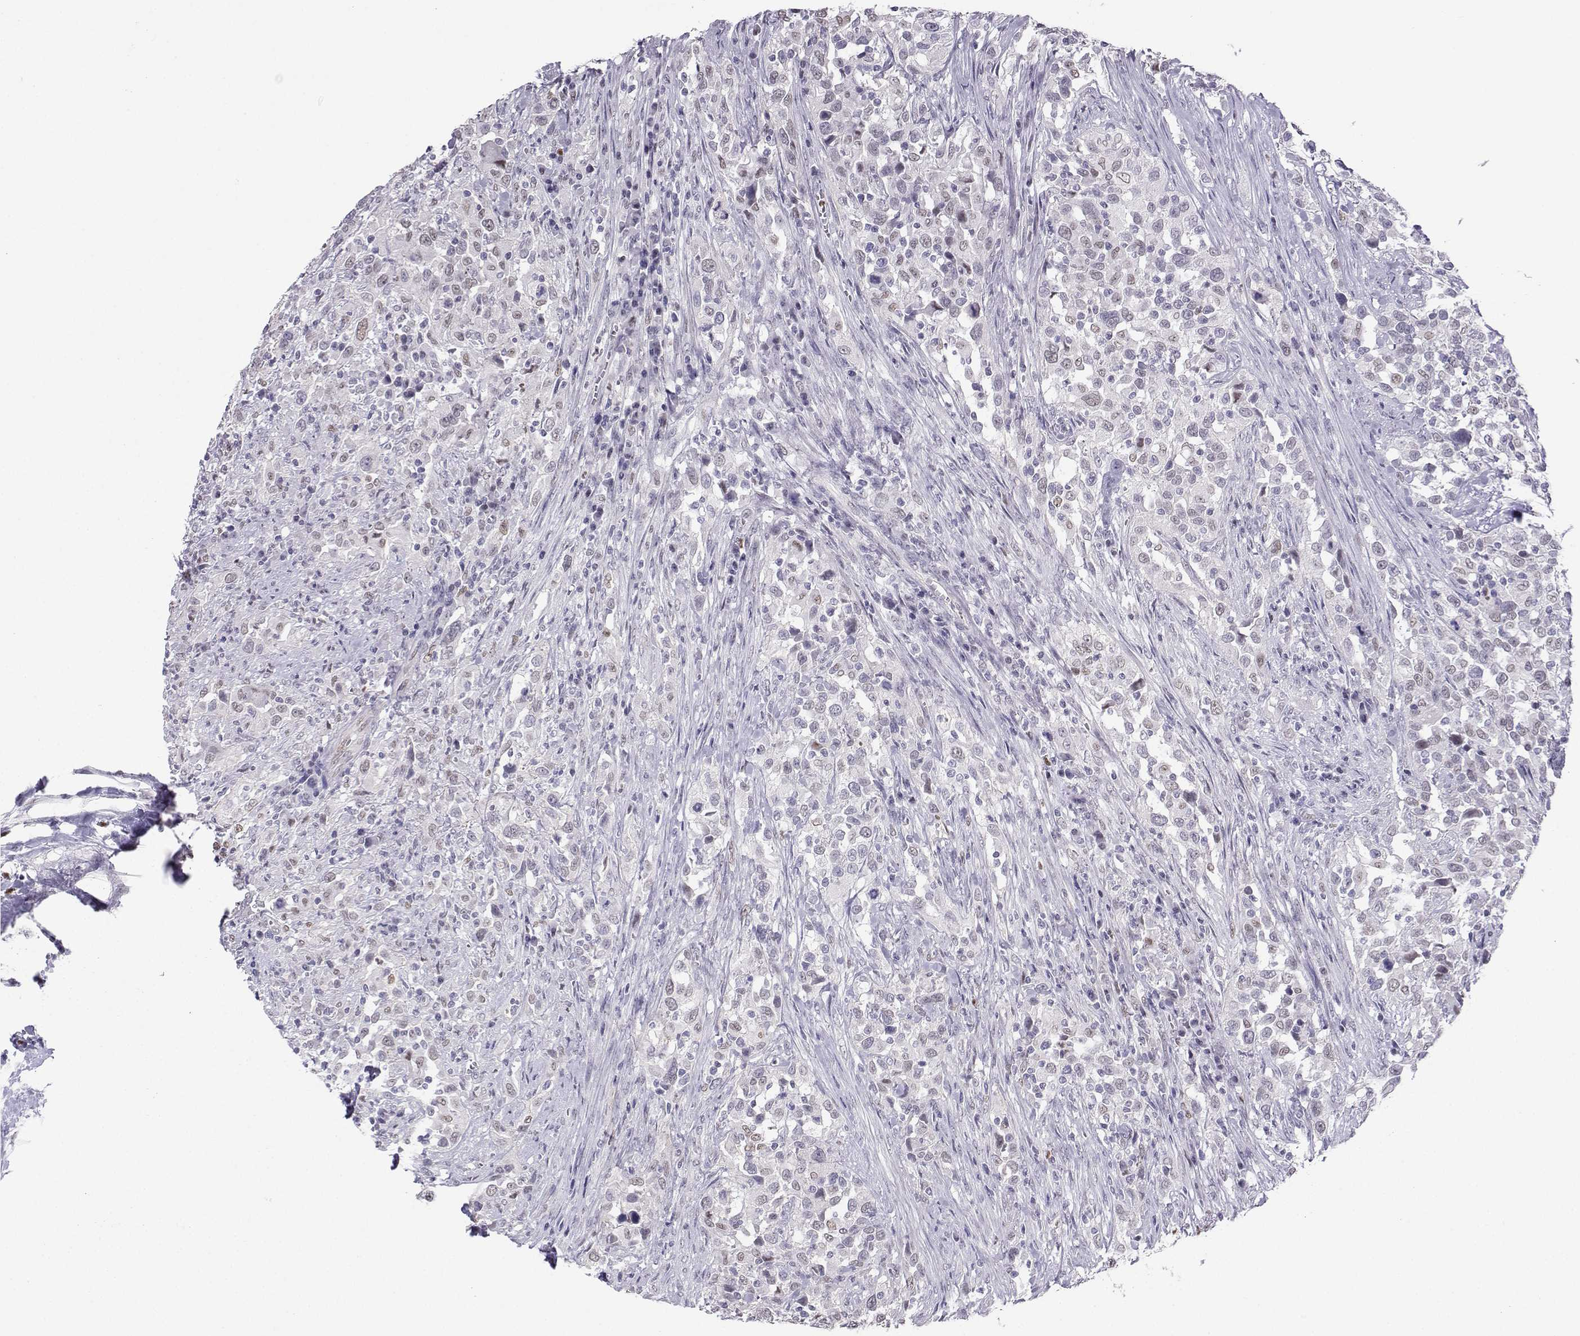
{"staining": {"intensity": "negative", "quantity": "none", "location": "none"}, "tissue": "urothelial cancer", "cell_type": "Tumor cells", "image_type": "cancer", "snomed": [{"axis": "morphology", "description": "Urothelial carcinoma, NOS"}, {"axis": "morphology", "description": "Urothelial carcinoma, High grade"}, {"axis": "topography", "description": "Urinary bladder"}], "caption": "Immunohistochemical staining of urothelial cancer shows no significant expression in tumor cells. (Brightfield microscopy of DAB (3,3'-diaminobenzidine) immunohistochemistry (IHC) at high magnification).", "gene": "TEDC2", "patient": {"sex": "female", "age": 64}}